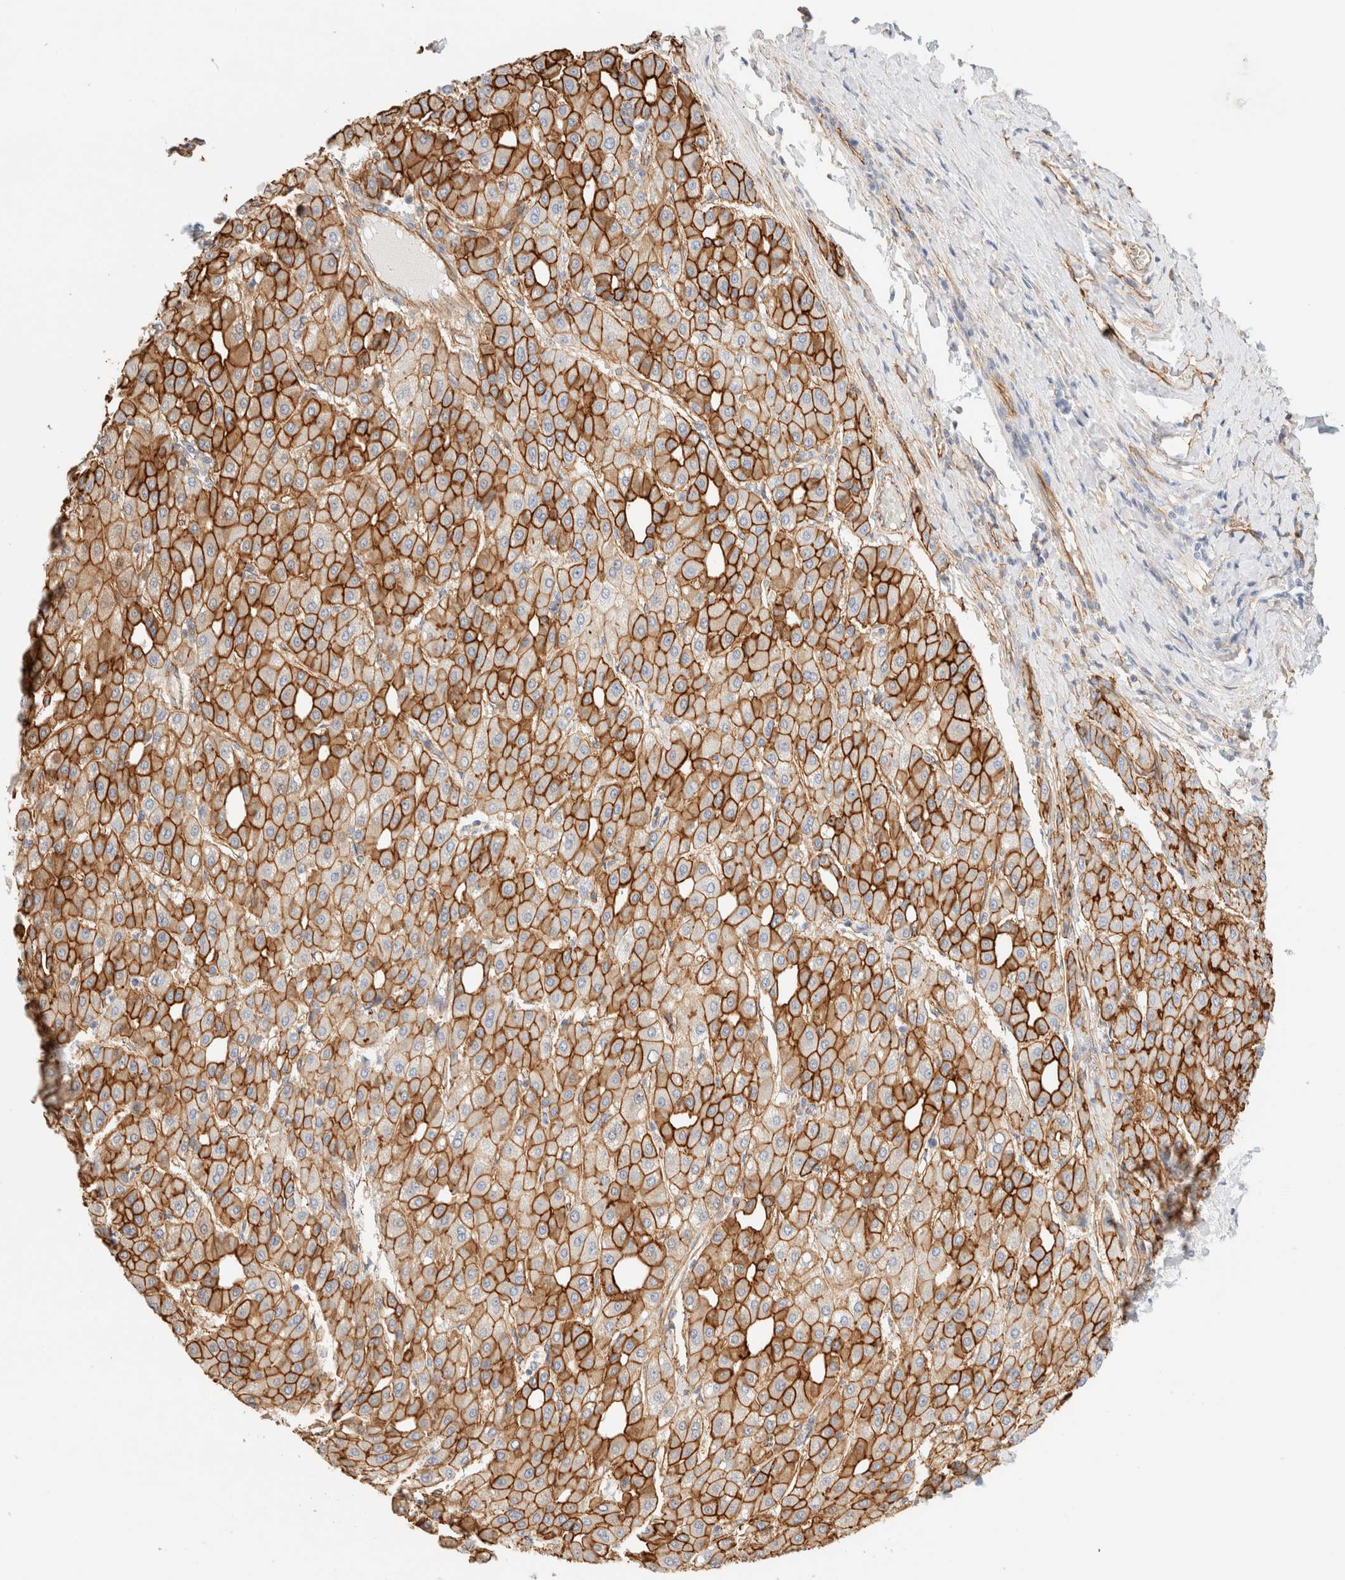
{"staining": {"intensity": "strong", "quantity": ">75%", "location": "cytoplasmic/membranous"}, "tissue": "liver cancer", "cell_type": "Tumor cells", "image_type": "cancer", "snomed": [{"axis": "morphology", "description": "Carcinoma, Hepatocellular, NOS"}, {"axis": "topography", "description": "Liver"}], "caption": "Brown immunohistochemical staining in hepatocellular carcinoma (liver) reveals strong cytoplasmic/membranous staining in approximately >75% of tumor cells. The staining is performed using DAB (3,3'-diaminobenzidine) brown chromogen to label protein expression. The nuclei are counter-stained blue using hematoxylin.", "gene": "CYB5R4", "patient": {"sex": "male", "age": 65}}